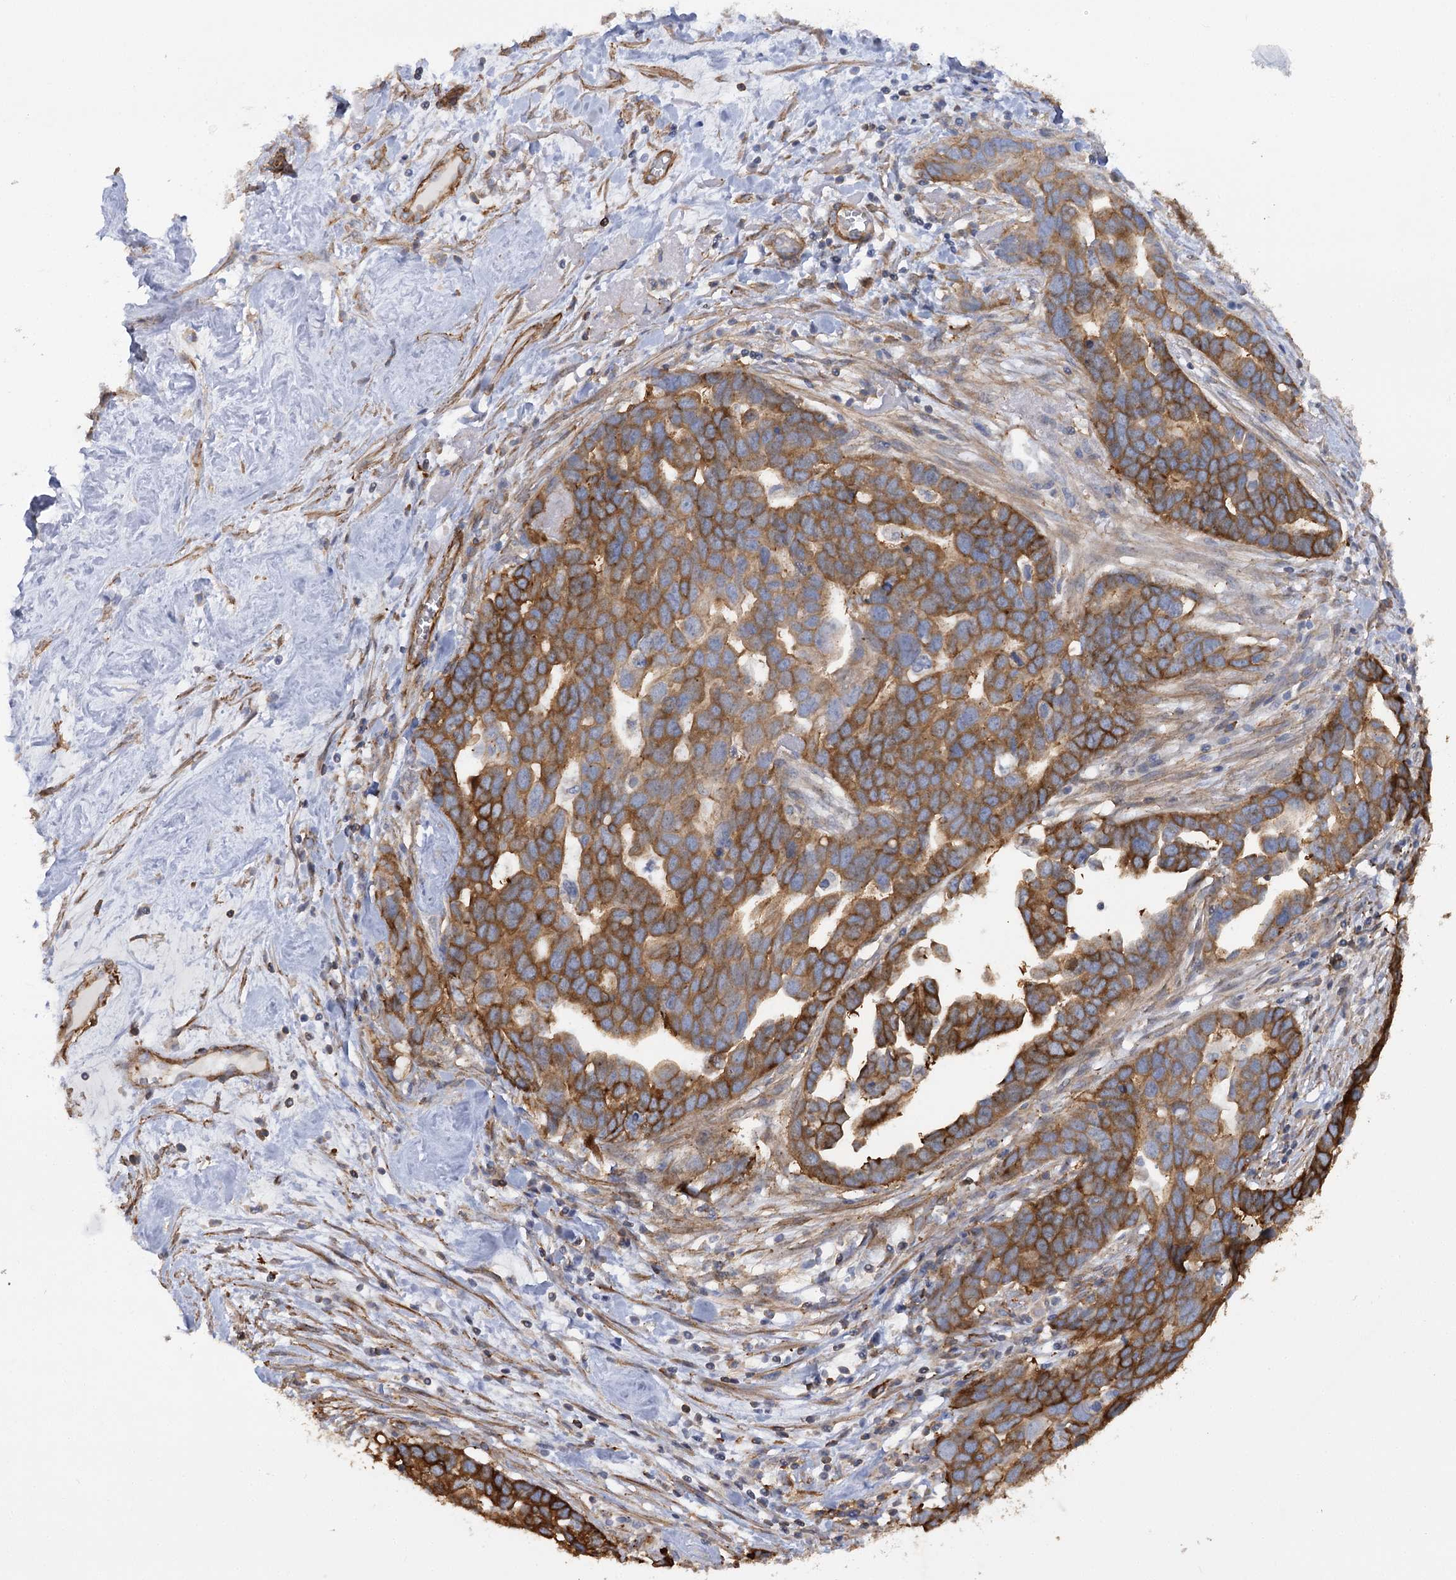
{"staining": {"intensity": "moderate", "quantity": ">75%", "location": "cytoplasmic/membranous"}, "tissue": "ovarian cancer", "cell_type": "Tumor cells", "image_type": "cancer", "snomed": [{"axis": "morphology", "description": "Cystadenocarcinoma, serous, NOS"}, {"axis": "topography", "description": "Ovary"}], "caption": "There is medium levels of moderate cytoplasmic/membranous staining in tumor cells of ovarian cancer (serous cystadenocarcinoma), as demonstrated by immunohistochemical staining (brown color).", "gene": "SYNPO2", "patient": {"sex": "female", "age": 54}}